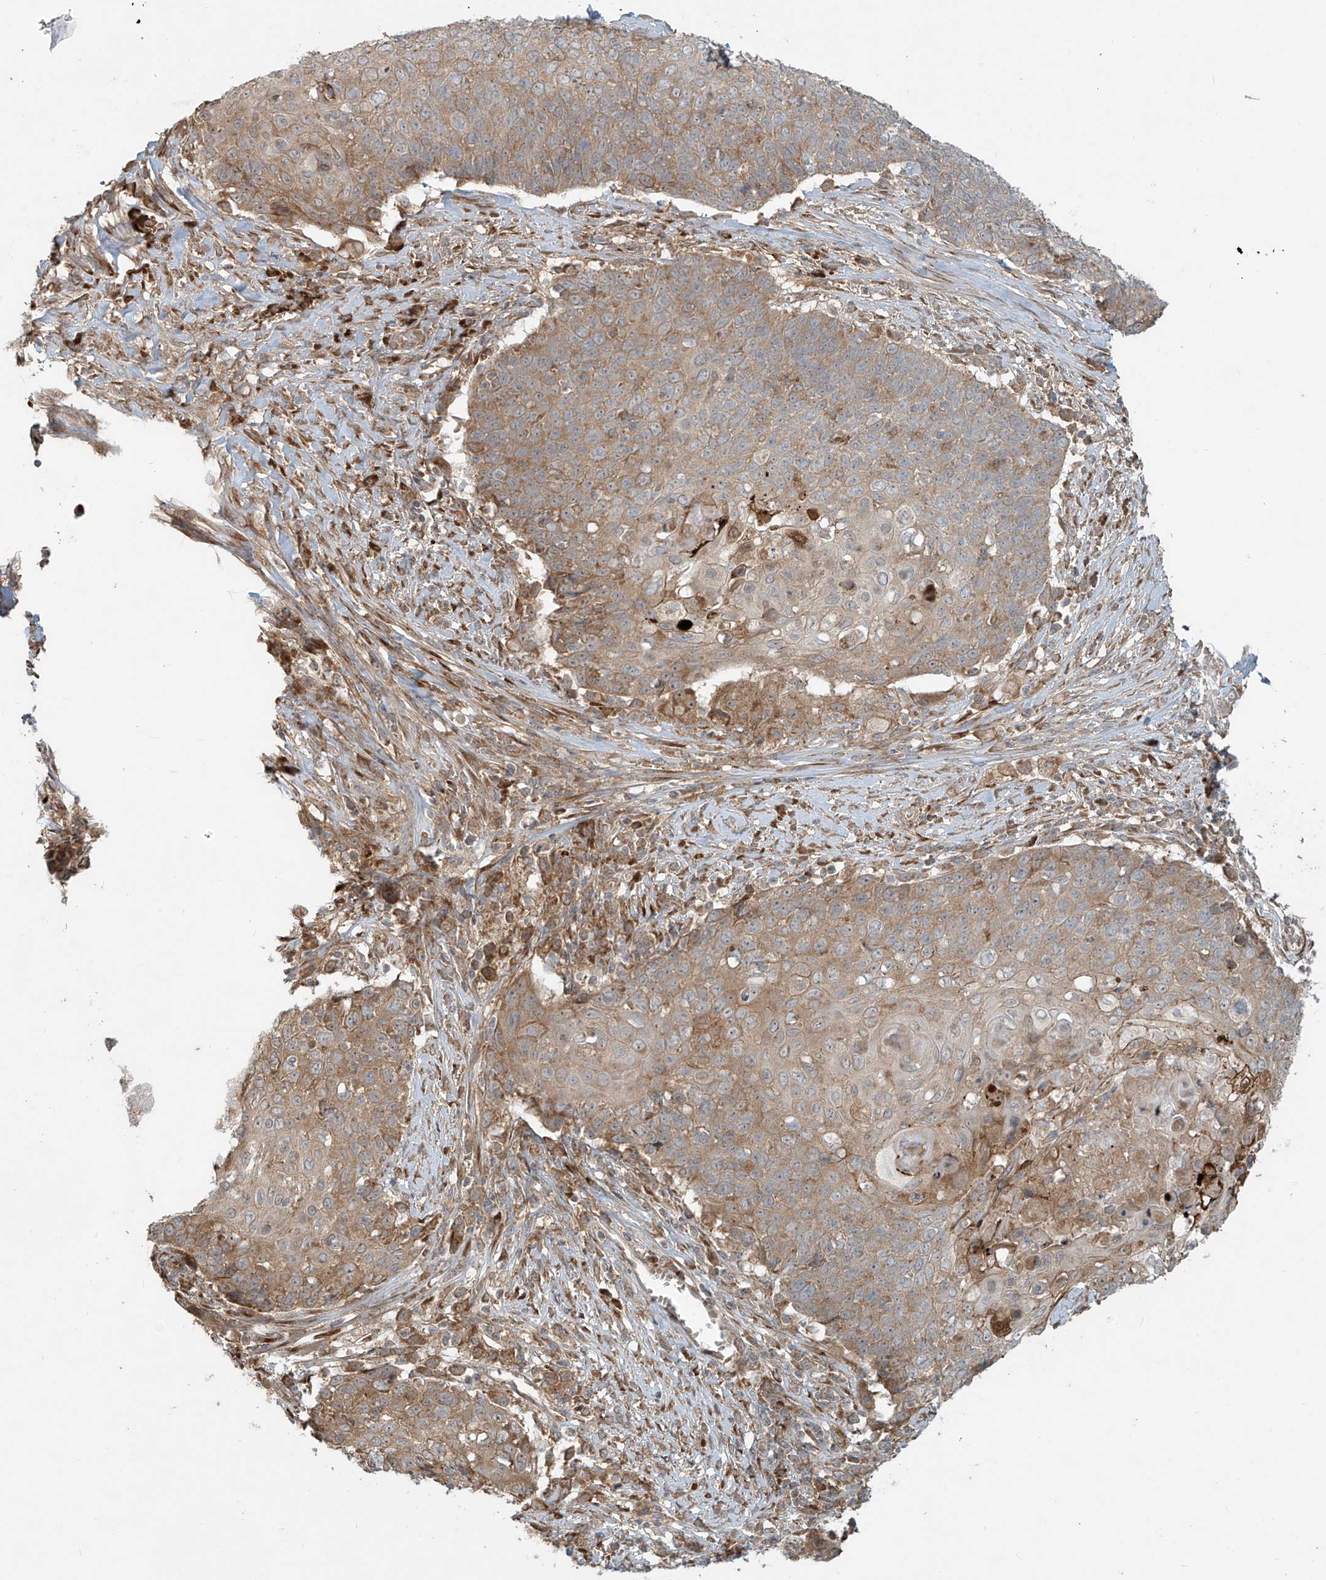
{"staining": {"intensity": "moderate", "quantity": ">75%", "location": "cytoplasmic/membranous"}, "tissue": "cervical cancer", "cell_type": "Tumor cells", "image_type": "cancer", "snomed": [{"axis": "morphology", "description": "Squamous cell carcinoma, NOS"}, {"axis": "topography", "description": "Cervix"}], "caption": "The immunohistochemical stain labels moderate cytoplasmic/membranous expression in tumor cells of cervical cancer (squamous cell carcinoma) tissue.", "gene": "KATNIP", "patient": {"sex": "female", "age": 39}}